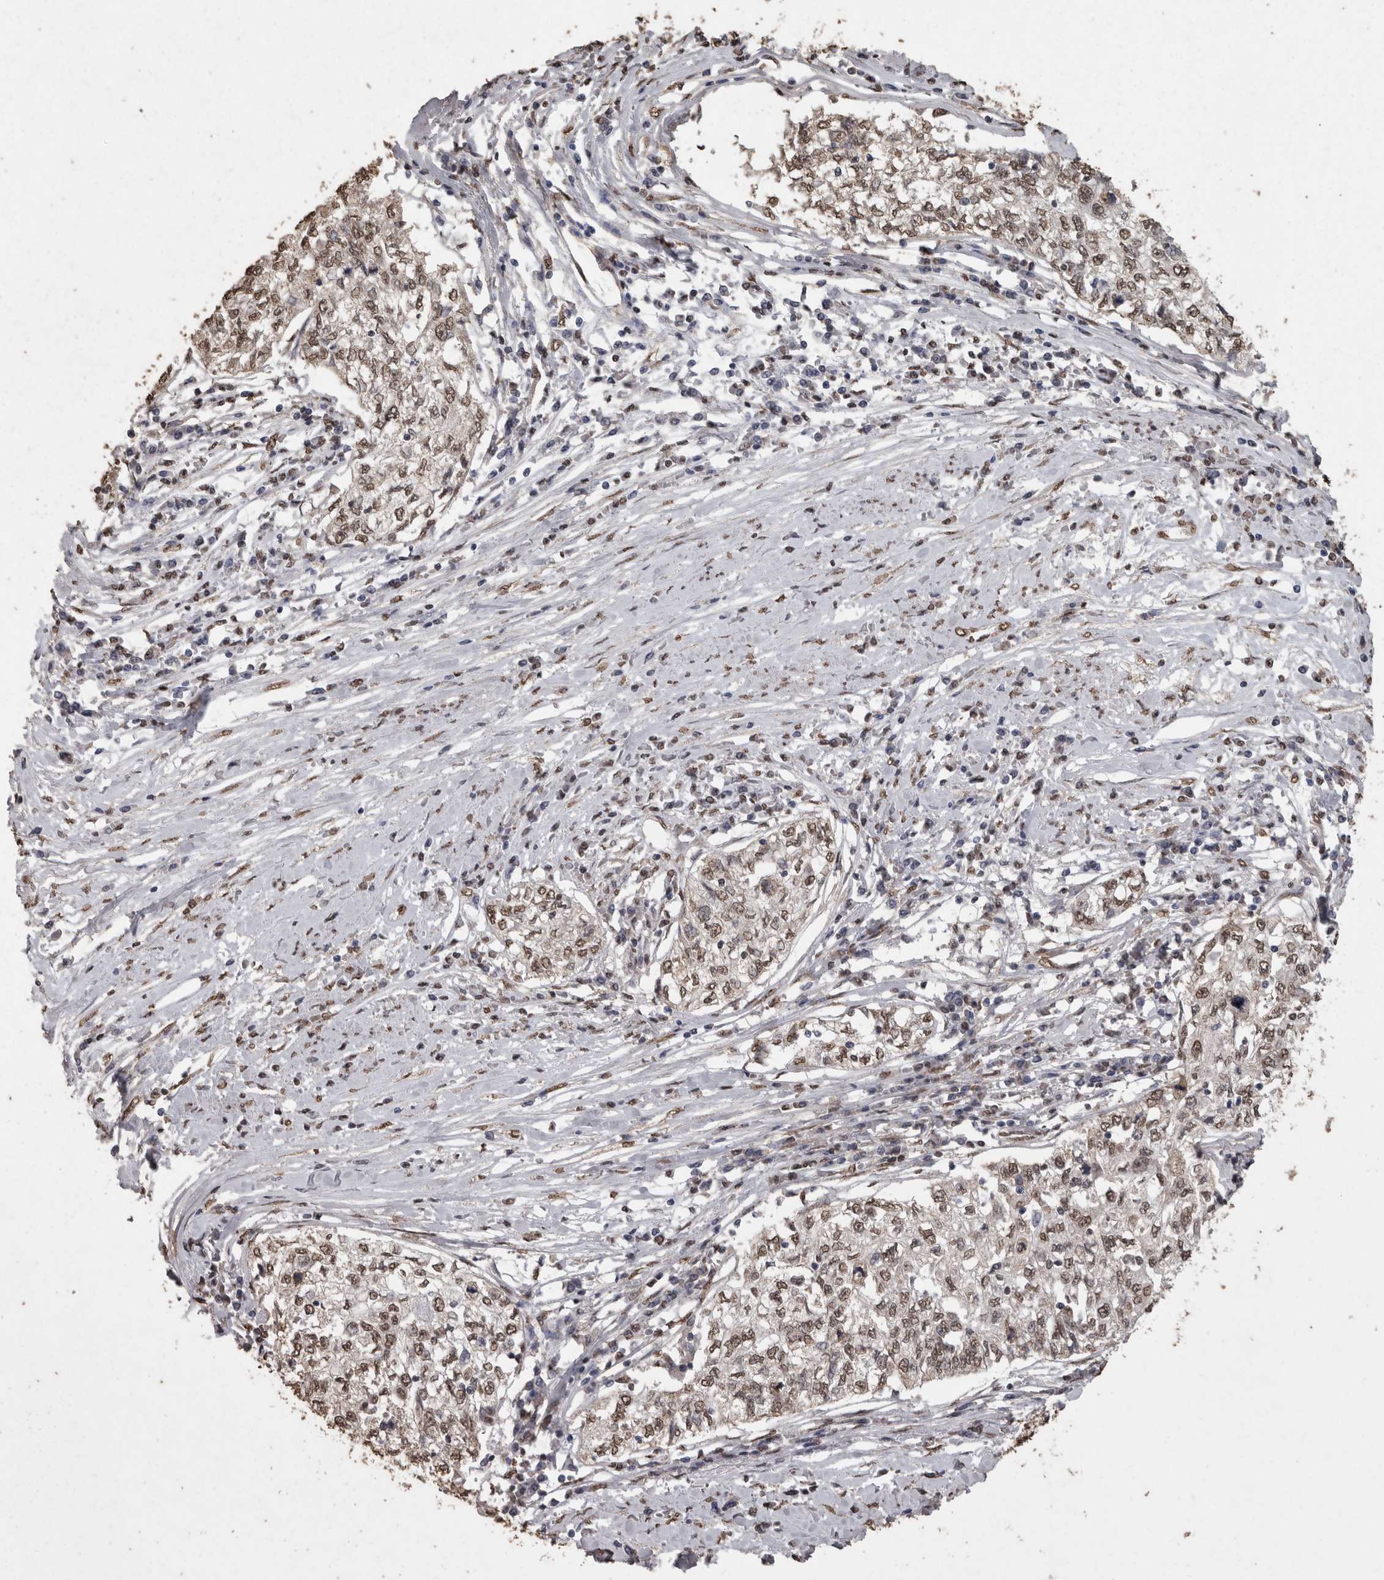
{"staining": {"intensity": "moderate", "quantity": ">75%", "location": "nuclear"}, "tissue": "cervical cancer", "cell_type": "Tumor cells", "image_type": "cancer", "snomed": [{"axis": "morphology", "description": "Squamous cell carcinoma, NOS"}, {"axis": "topography", "description": "Cervix"}], "caption": "A medium amount of moderate nuclear positivity is seen in approximately >75% of tumor cells in cervical cancer tissue.", "gene": "SMAD7", "patient": {"sex": "female", "age": 57}}